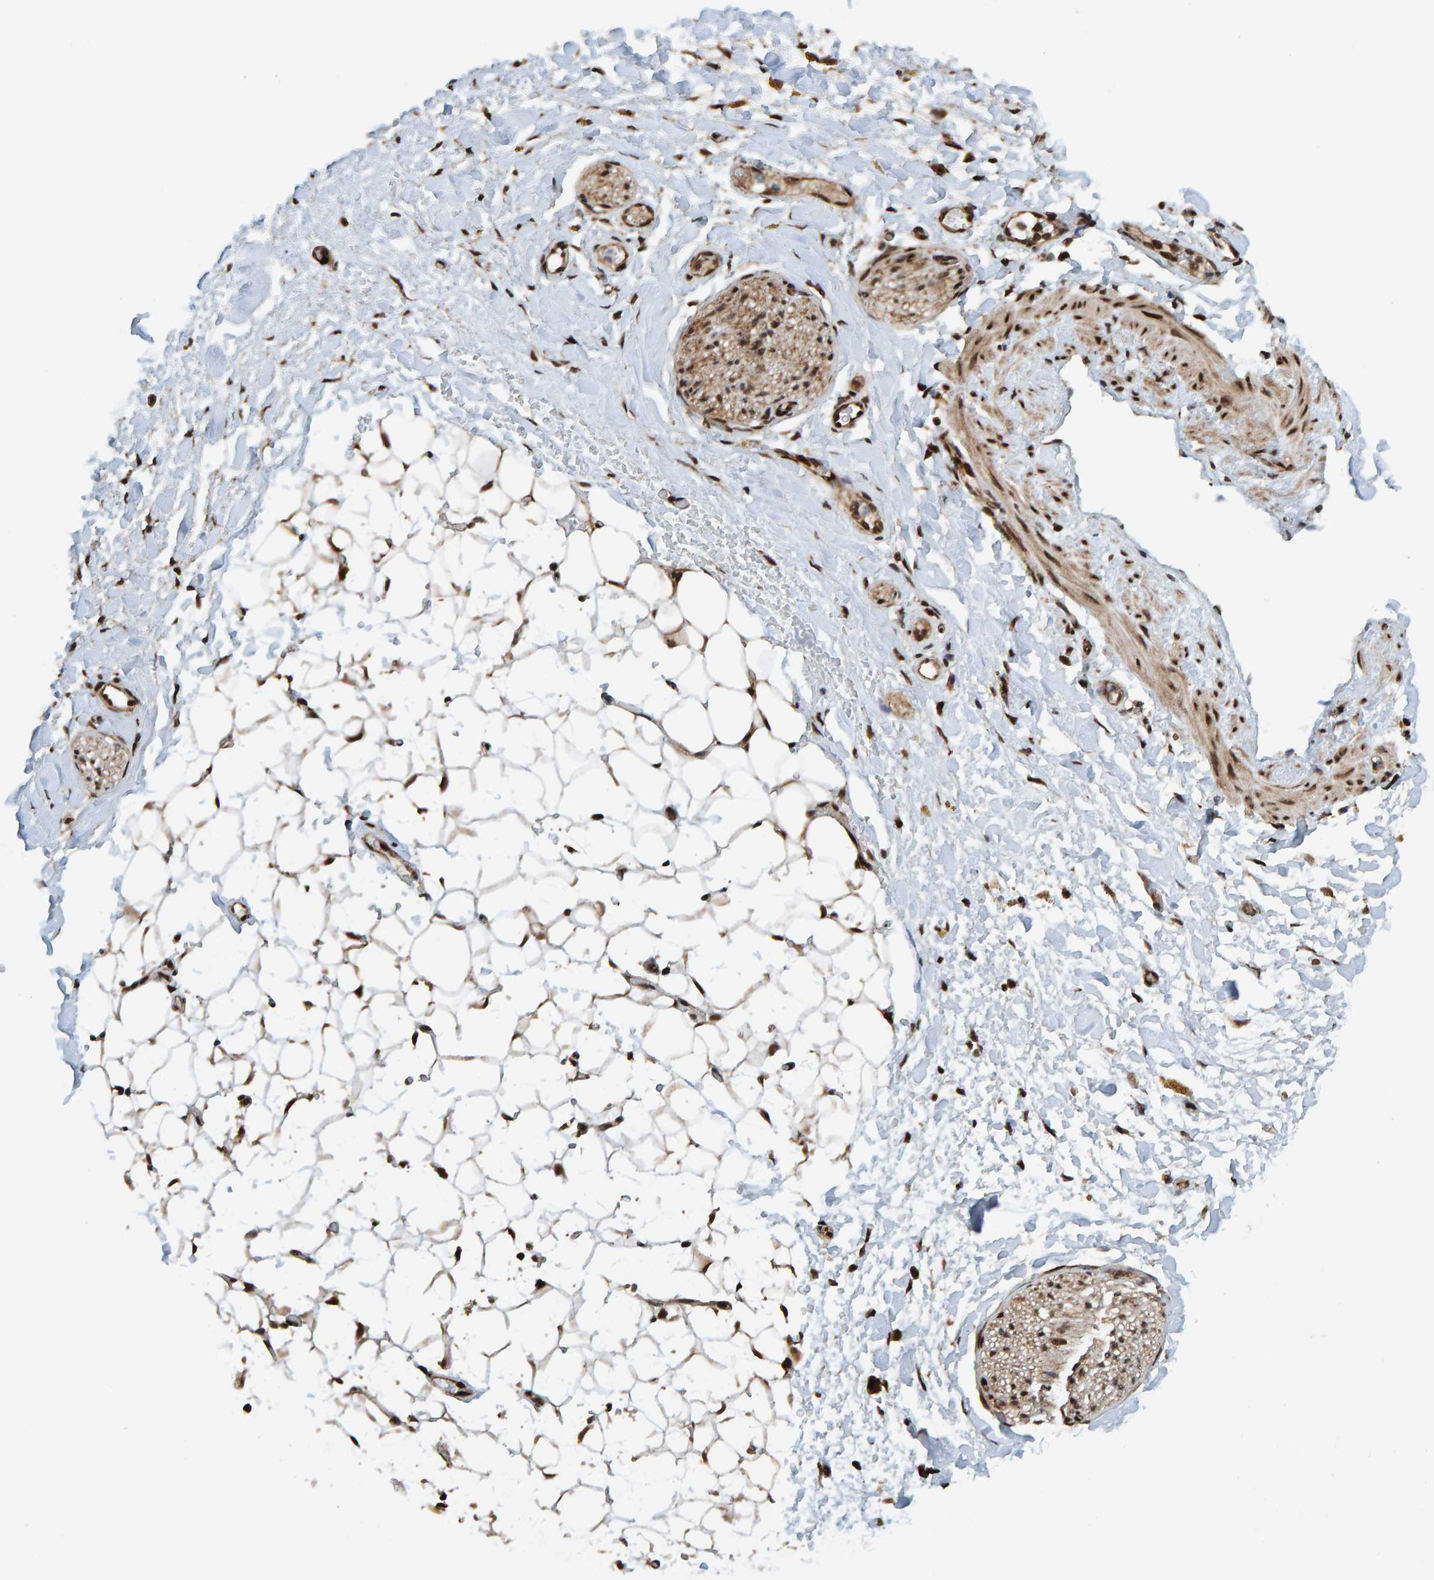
{"staining": {"intensity": "strong", "quantity": ">75%", "location": "cytoplasmic/membranous,nuclear"}, "tissue": "adipose tissue", "cell_type": "Adipocytes", "image_type": "normal", "snomed": [{"axis": "morphology", "description": "Normal tissue, NOS"}, {"axis": "topography", "description": "Kidney"}, {"axis": "topography", "description": "Peripheral nerve tissue"}], "caption": "Human adipose tissue stained with a protein marker reveals strong staining in adipocytes.", "gene": "ZNF366", "patient": {"sex": "male", "age": 7}}